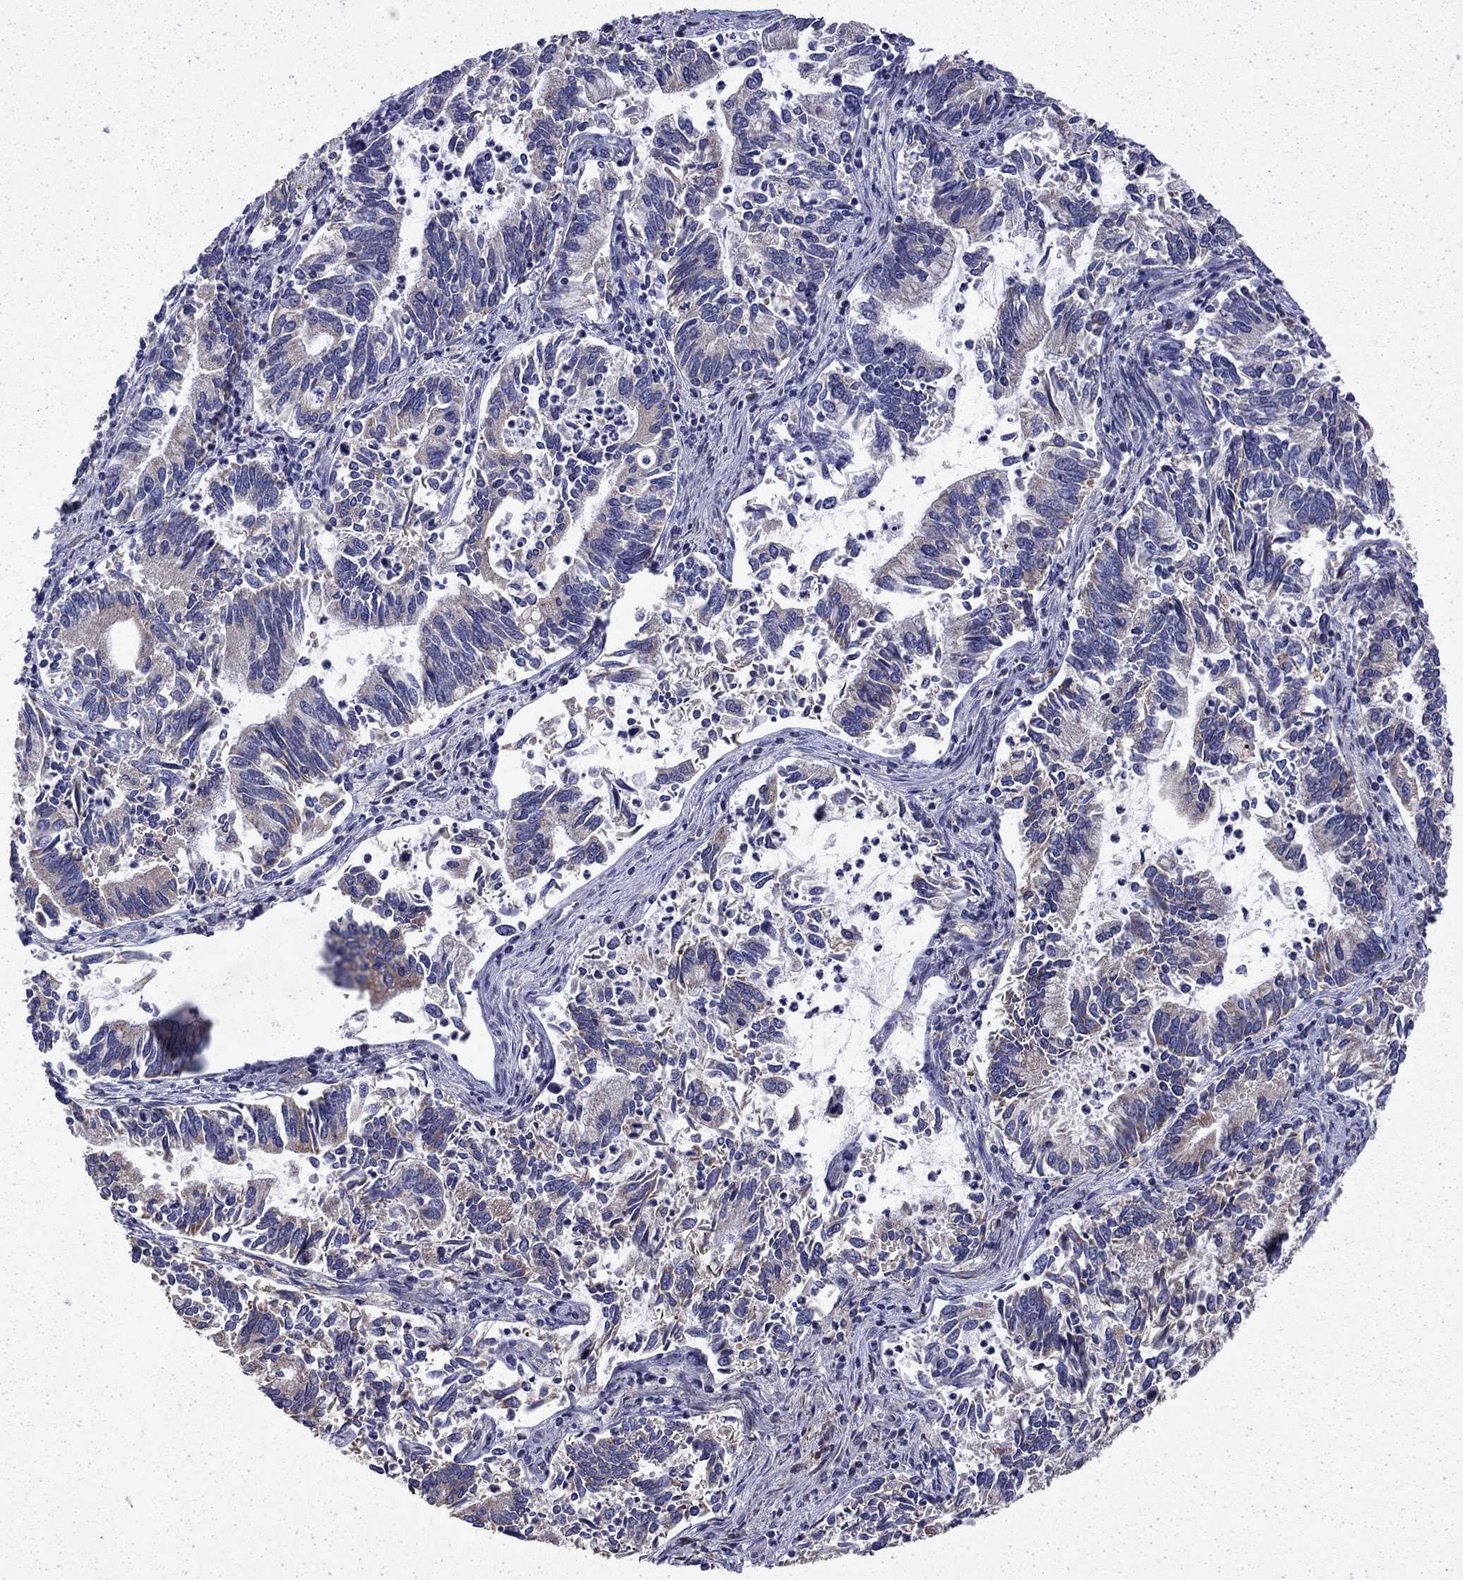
{"staining": {"intensity": "weak", "quantity": "<25%", "location": "cytoplasmic/membranous"}, "tissue": "cervical cancer", "cell_type": "Tumor cells", "image_type": "cancer", "snomed": [{"axis": "morphology", "description": "Adenocarcinoma, NOS"}, {"axis": "topography", "description": "Cervix"}], "caption": "DAB (3,3'-diaminobenzidine) immunohistochemical staining of human cervical adenocarcinoma displays no significant expression in tumor cells.", "gene": "DTNA", "patient": {"sex": "female", "age": 42}}